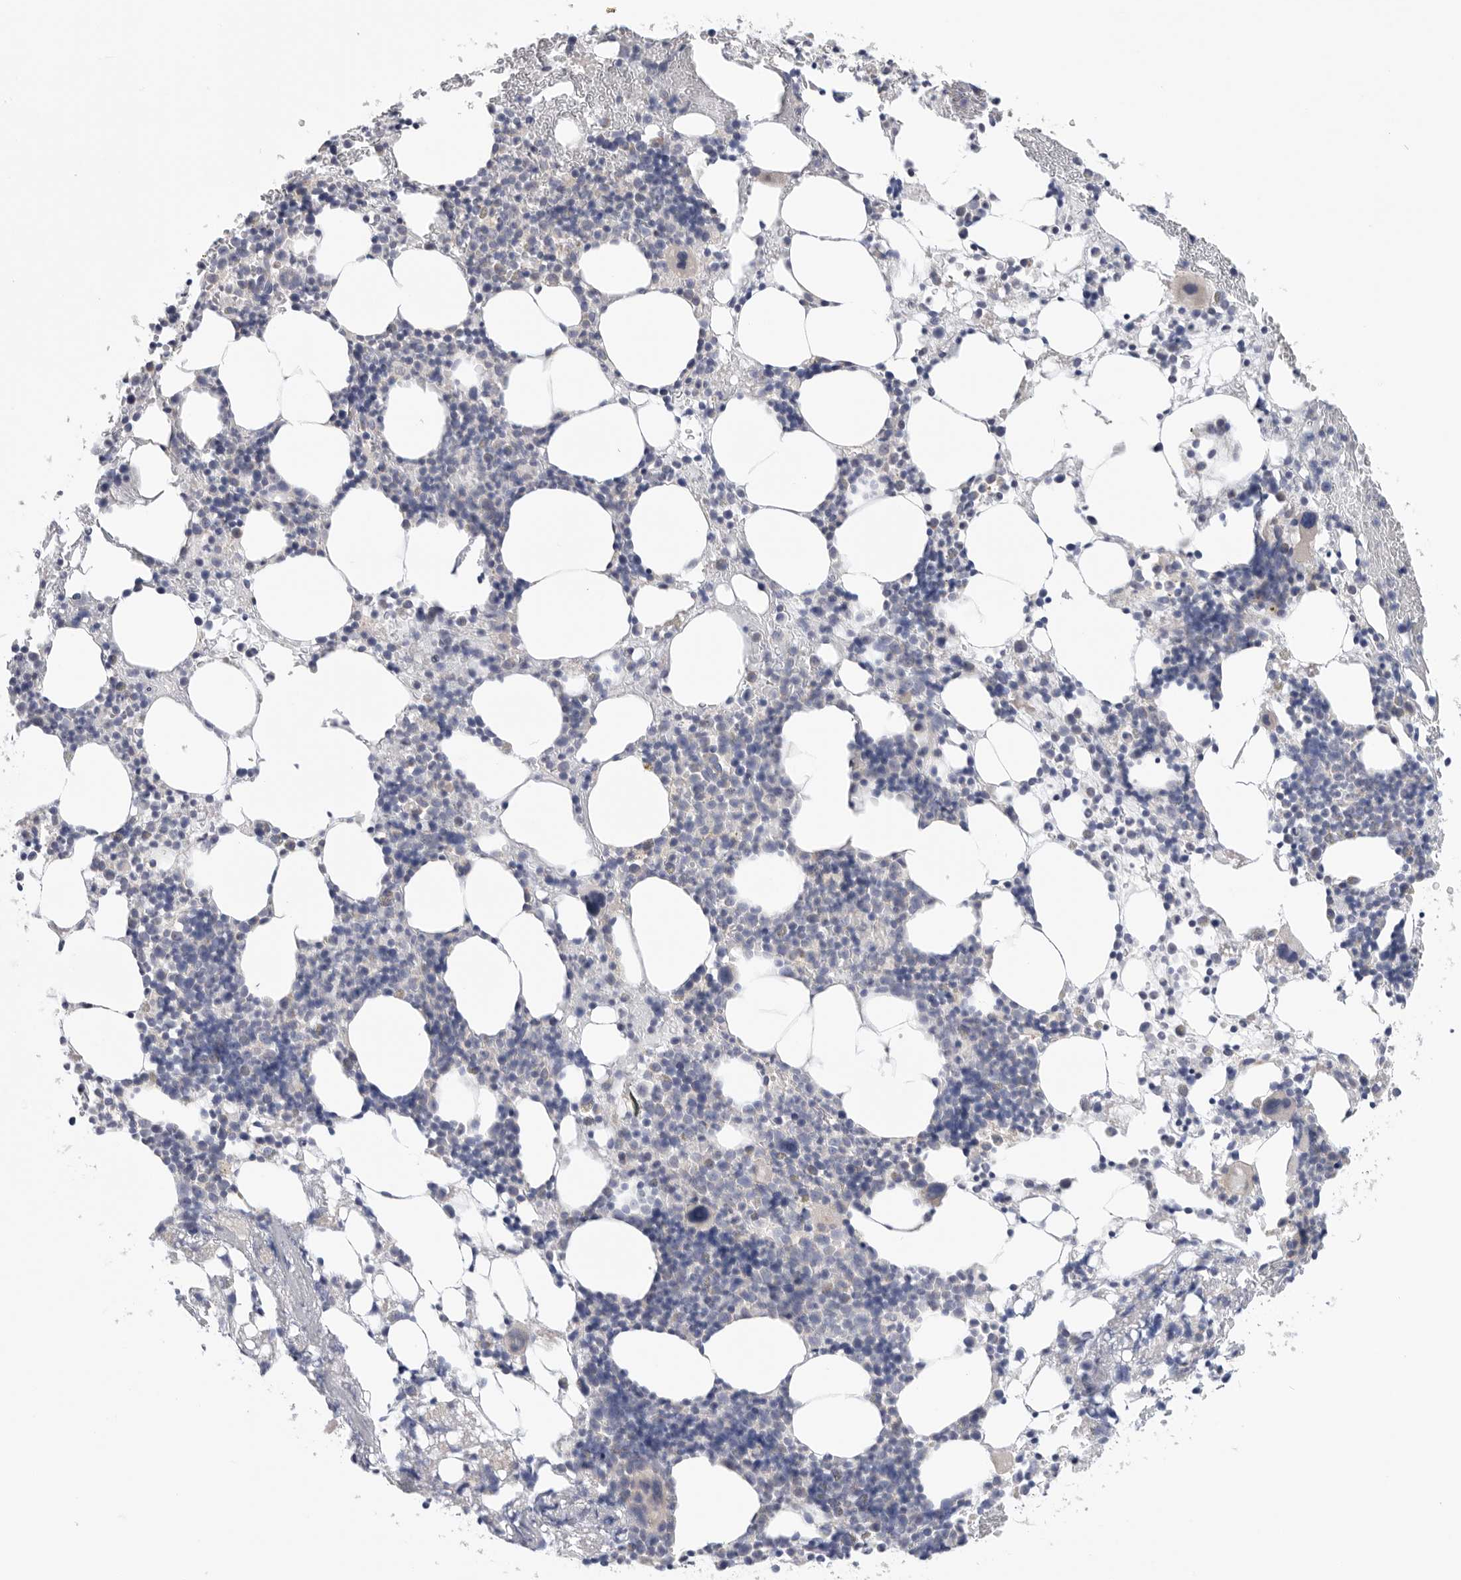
{"staining": {"intensity": "weak", "quantity": "<25%", "location": "cytoplasmic/membranous"}, "tissue": "bone marrow", "cell_type": "Hematopoietic cells", "image_type": "normal", "snomed": [{"axis": "morphology", "description": "Normal tissue, NOS"}, {"axis": "morphology", "description": "Inflammation, NOS"}, {"axis": "topography", "description": "Bone marrow"}], "caption": "A high-resolution micrograph shows IHC staining of benign bone marrow, which exhibits no significant staining in hematopoietic cells. The staining was performed using DAB to visualize the protein expression in brown, while the nuclei were stained in blue with hematoxylin (Magnification: 20x).", "gene": "MTFR1L", "patient": {"sex": "male", "age": 44}}